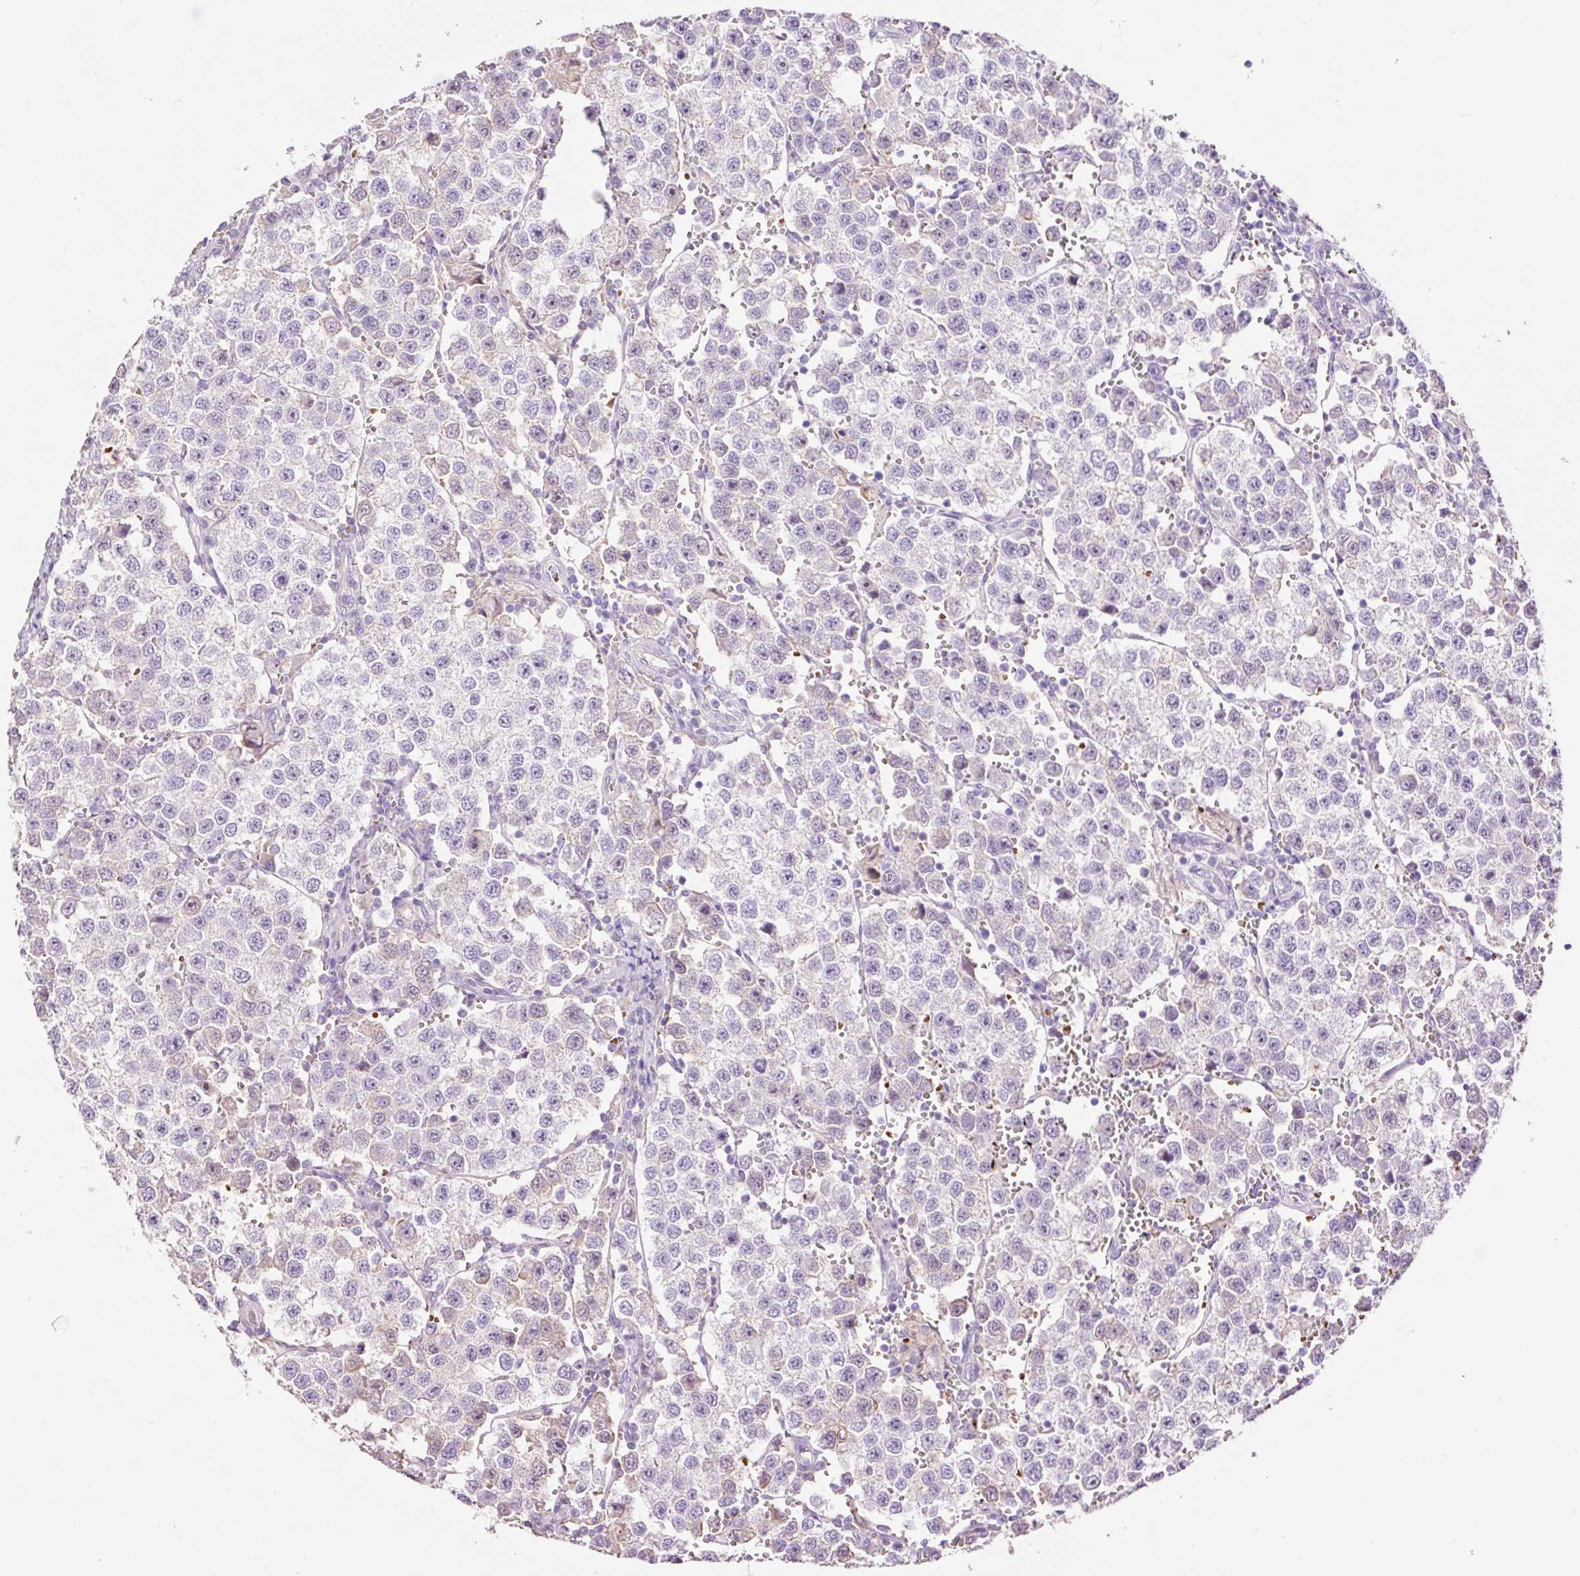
{"staining": {"intensity": "negative", "quantity": "none", "location": "none"}, "tissue": "testis cancer", "cell_type": "Tumor cells", "image_type": "cancer", "snomed": [{"axis": "morphology", "description": "Seminoma, NOS"}, {"axis": "topography", "description": "Testis"}], "caption": "This is an immunohistochemistry photomicrograph of human testis cancer. There is no expression in tumor cells.", "gene": "TMEM235", "patient": {"sex": "male", "age": 37}}